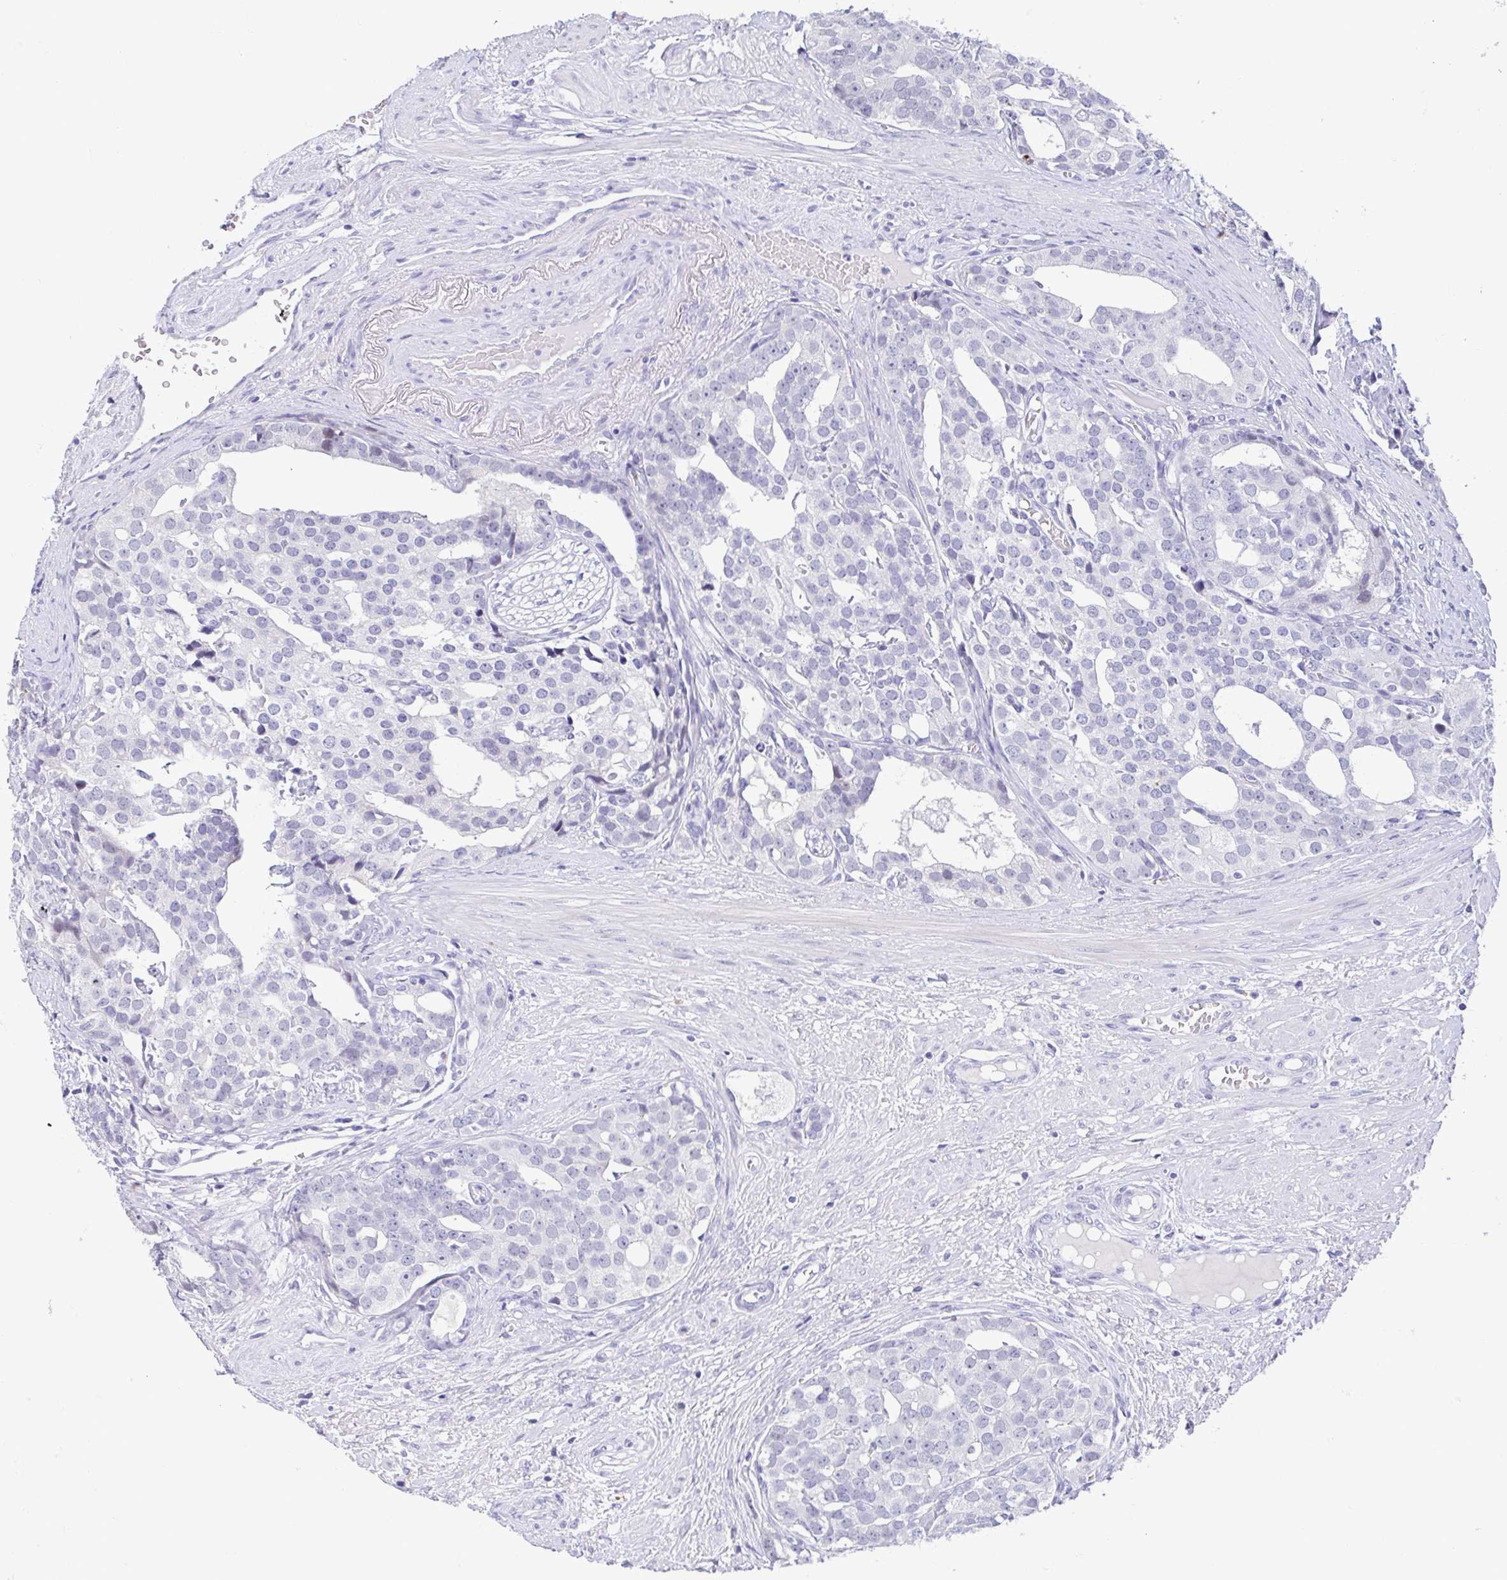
{"staining": {"intensity": "negative", "quantity": "none", "location": "none"}, "tissue": "prostate cancer", "cell_type": "Tumor cells", "image_type": "cancer", "snomed": [{"axis": "morphology", "description": "Adenocarcinoma, High grade"}, {"axis": "topography", "description": "Prostate"}], "caption": "High-grade adenocarcinoma (prostate) was stained to show a protein in brown. There is no significant expression in tumor cells.", "gene": "PERM1", "patient": {"sex": "male", "age": 71}}